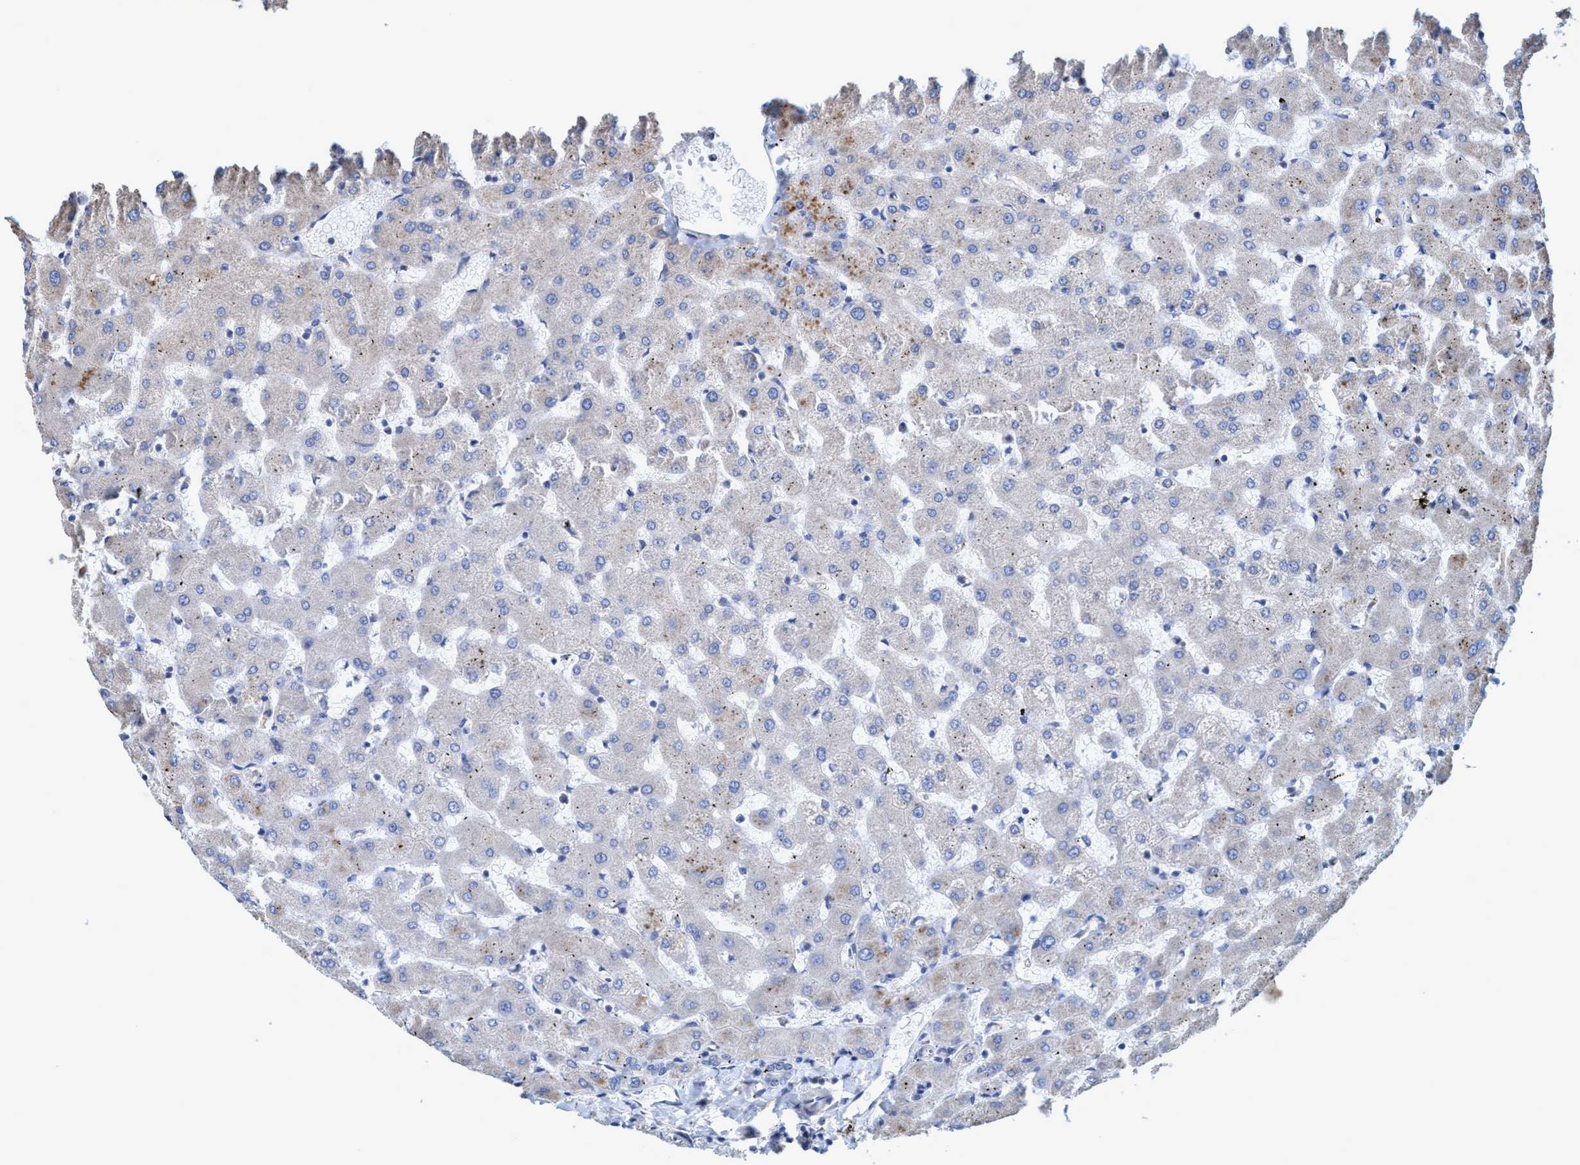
{"staining": {"intensity": "negative", "quantity": "none", "location": "none"}, "tissue": "liver", "cell_type": "Cholangiocytes", "image_type": "normal", "snomed": [{"axis": "morphology", "description": "Normal tissue, NOS"}, {"axis": "topography", "description": "Liver"}], "caption": "DAB (3,3'-diaminobenzidine) immunohistochemical staining of normal human liver reveals no significant staining in cholangiocytes.", "gene": "BICD2", "patient": {"sex": "female", "age": 63}}